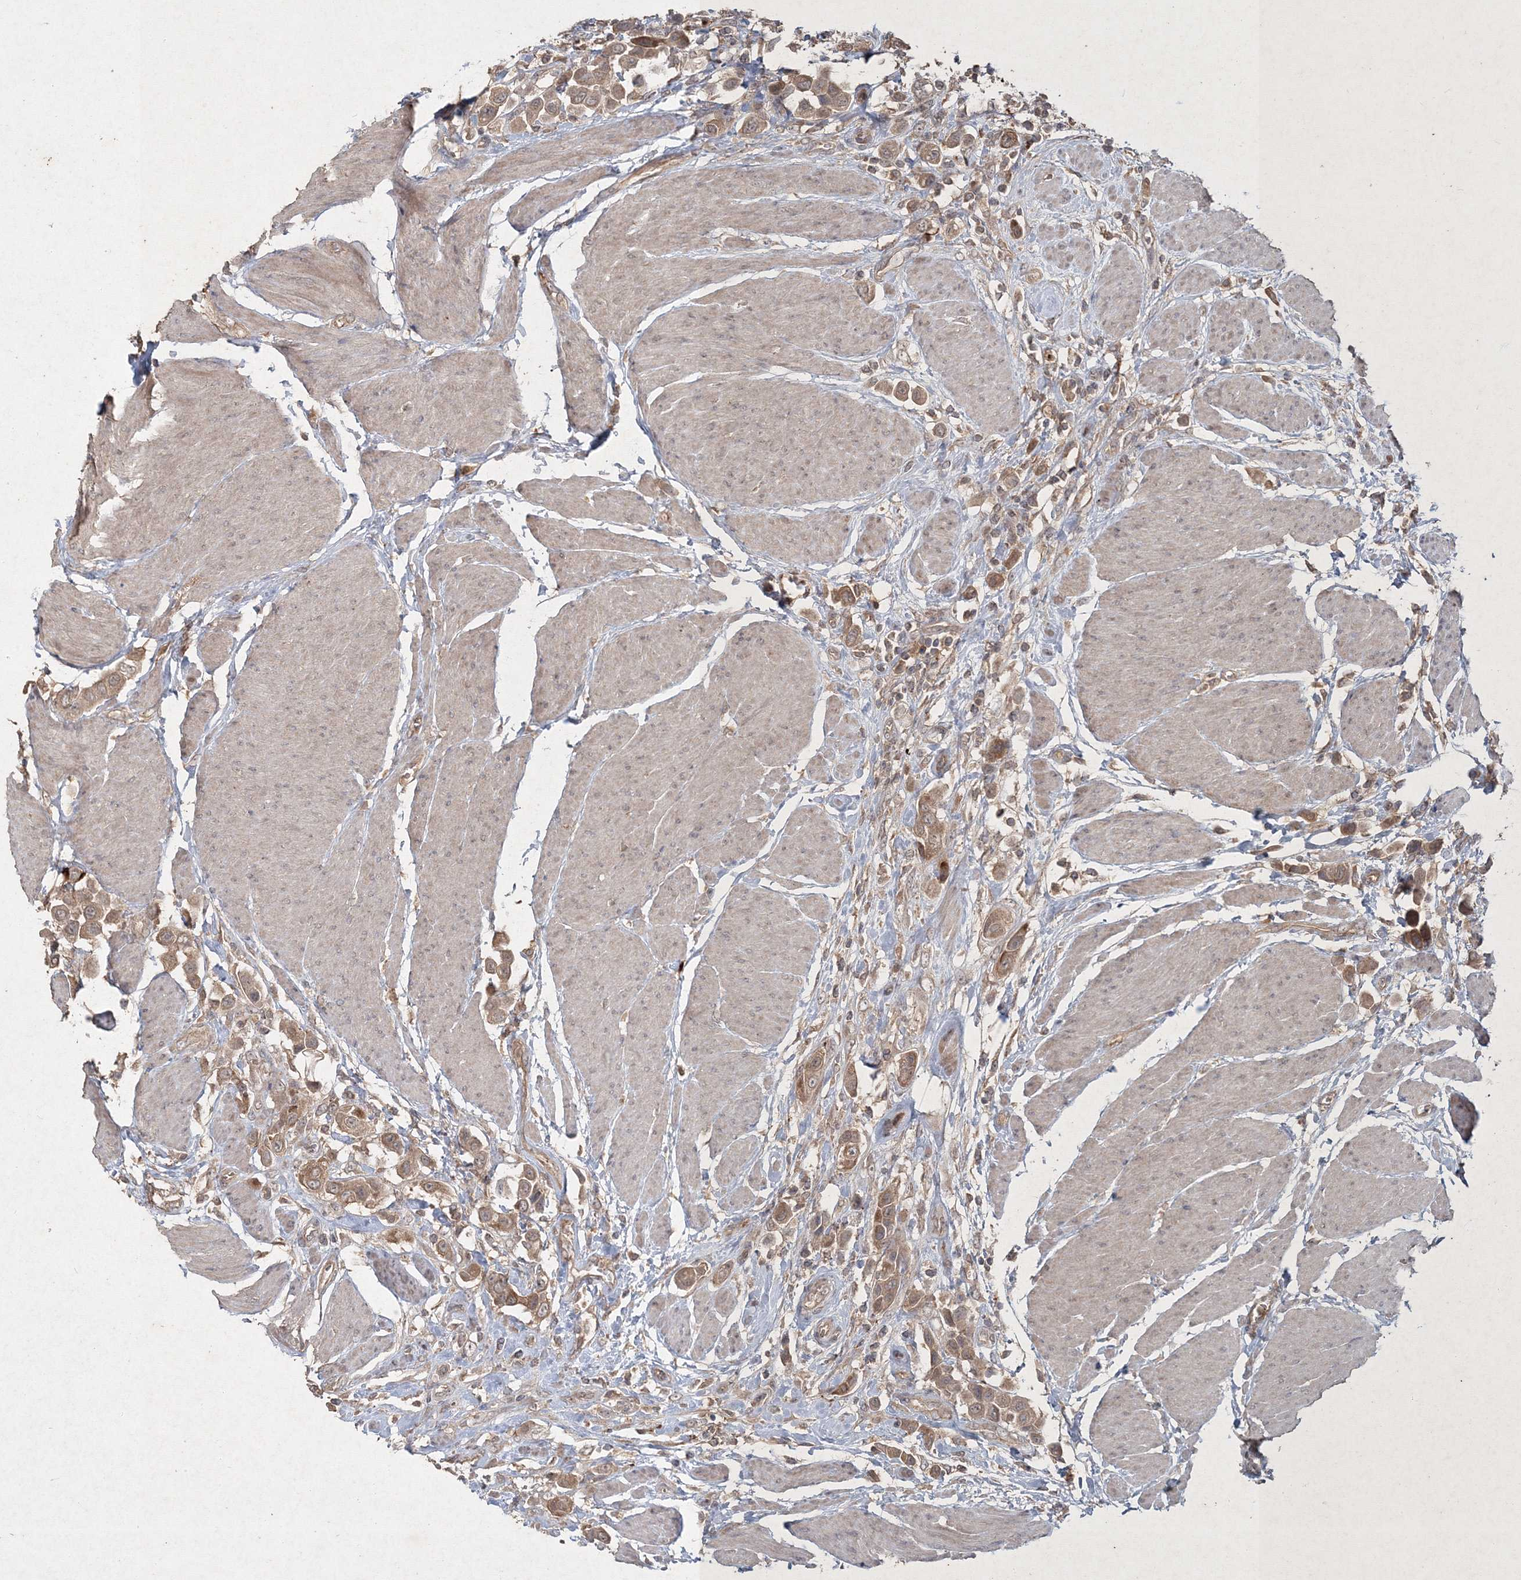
{"staining": {"intensity": "moderate", "quantity": ">75%", "location": "cytoplasmic/membranous"}, "tissue": "urothelial cancer", "cell_type": "Tumor cells", "image_type": "cancer", "snomed": [{"axis": "morphology", "description": "Urothelial carcinoma, High grade"}, {"axis": "topography", "description": "Urinary bladder"}], "caption": "Moderate cytoplasmic/membranous protein positivity is appreciated in approximately >75% of tumor cells in urothelial cancer.", "gene": "SPRY1", "patient": {"sex": "male", "age": 50}}